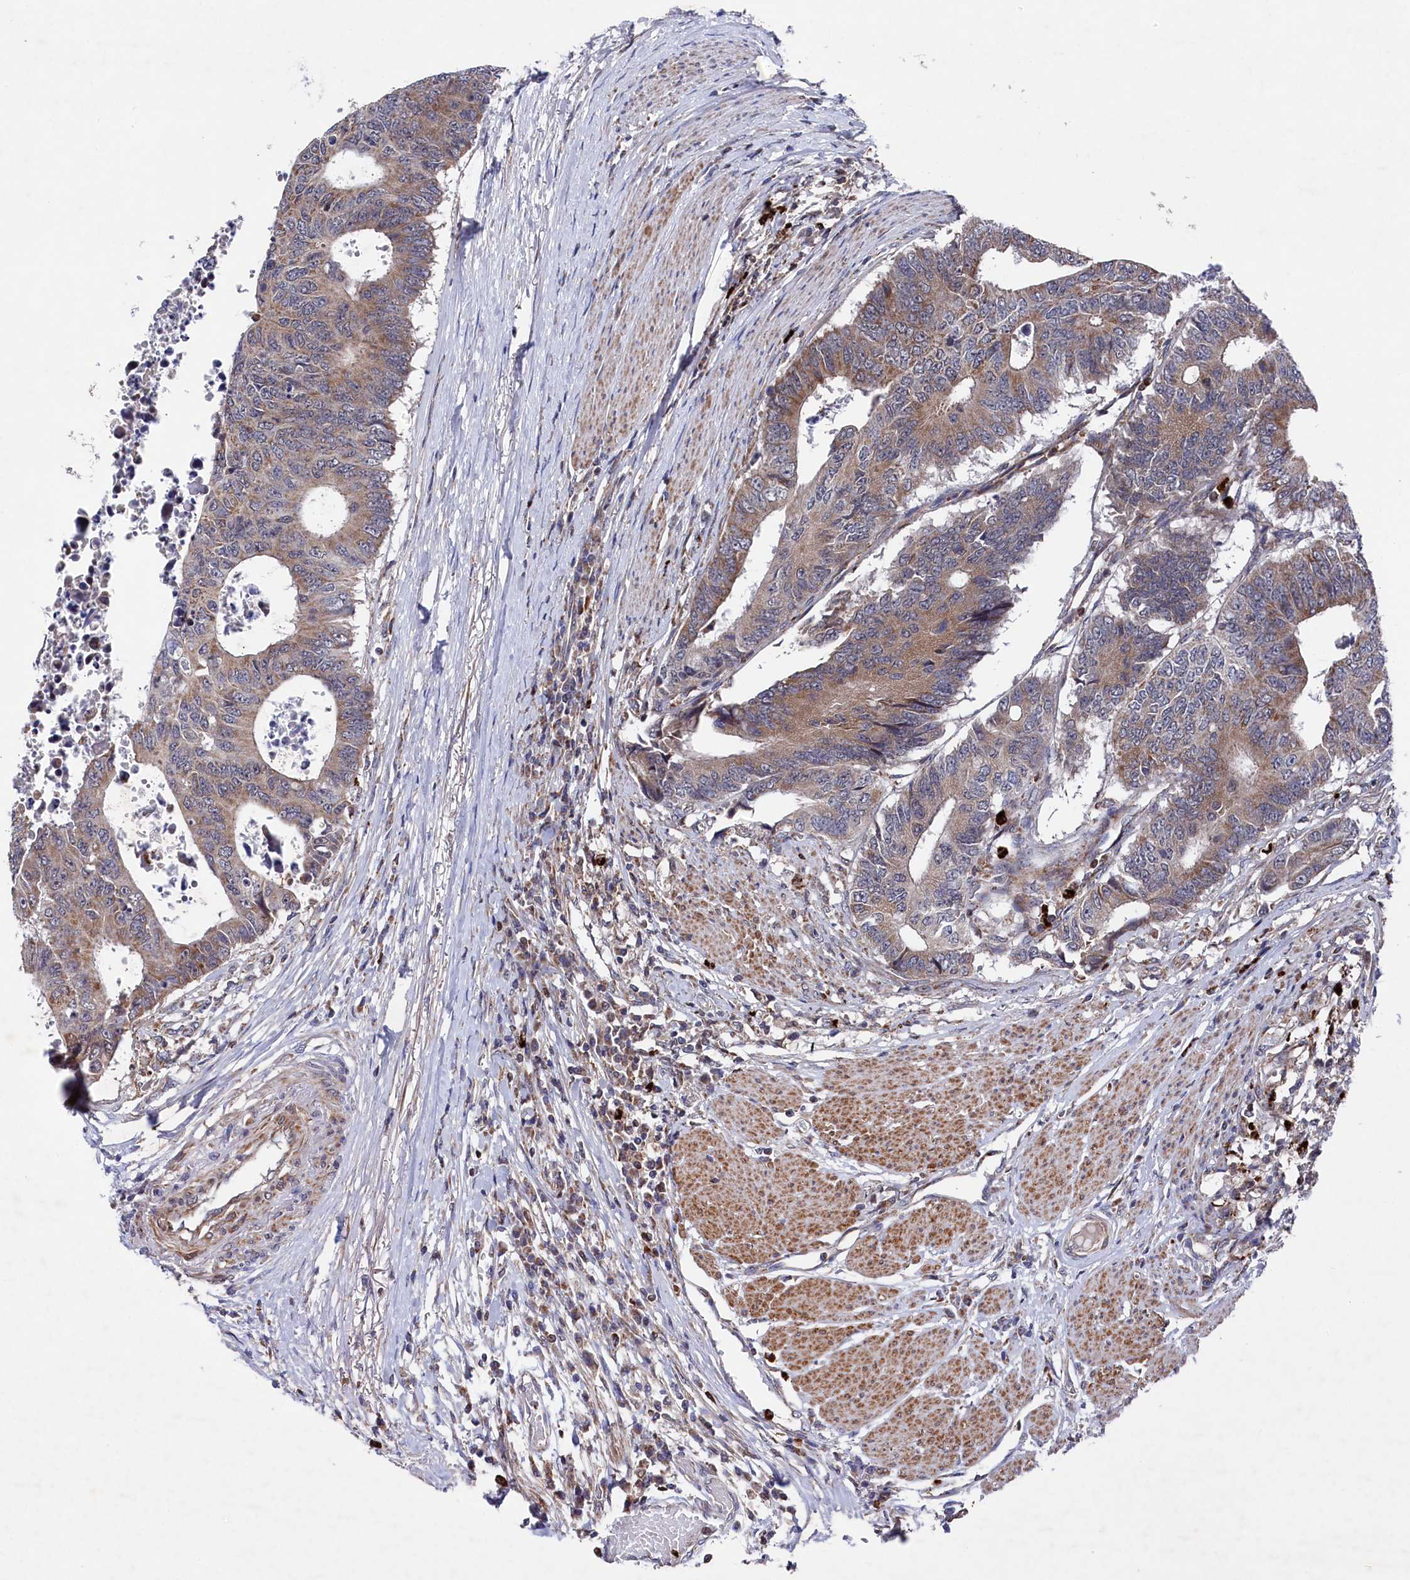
{"staining": {"intensity": "moderate", "quantity": ">75%", "location": "cytoplasmic/membranous"}, "tissue": "colorectal cancer", "cell_type": "Tumor cells", "image_type": "cancer", "snomed": [{"axis": "morphology", "description": "Adenocarcinoma, NOS"}, {"axis": "topography", "description": "Rectum"}], "caption": "This image displays immunohistochemistry (IHC) staining of human adenocarcinoma (colorectal), with medium moderate cytoplasmic/membranous positivity in approximately >75% of tumor cells.", "gene": "CHCHD1", "patient": {"sex": "male", "age": 84}}